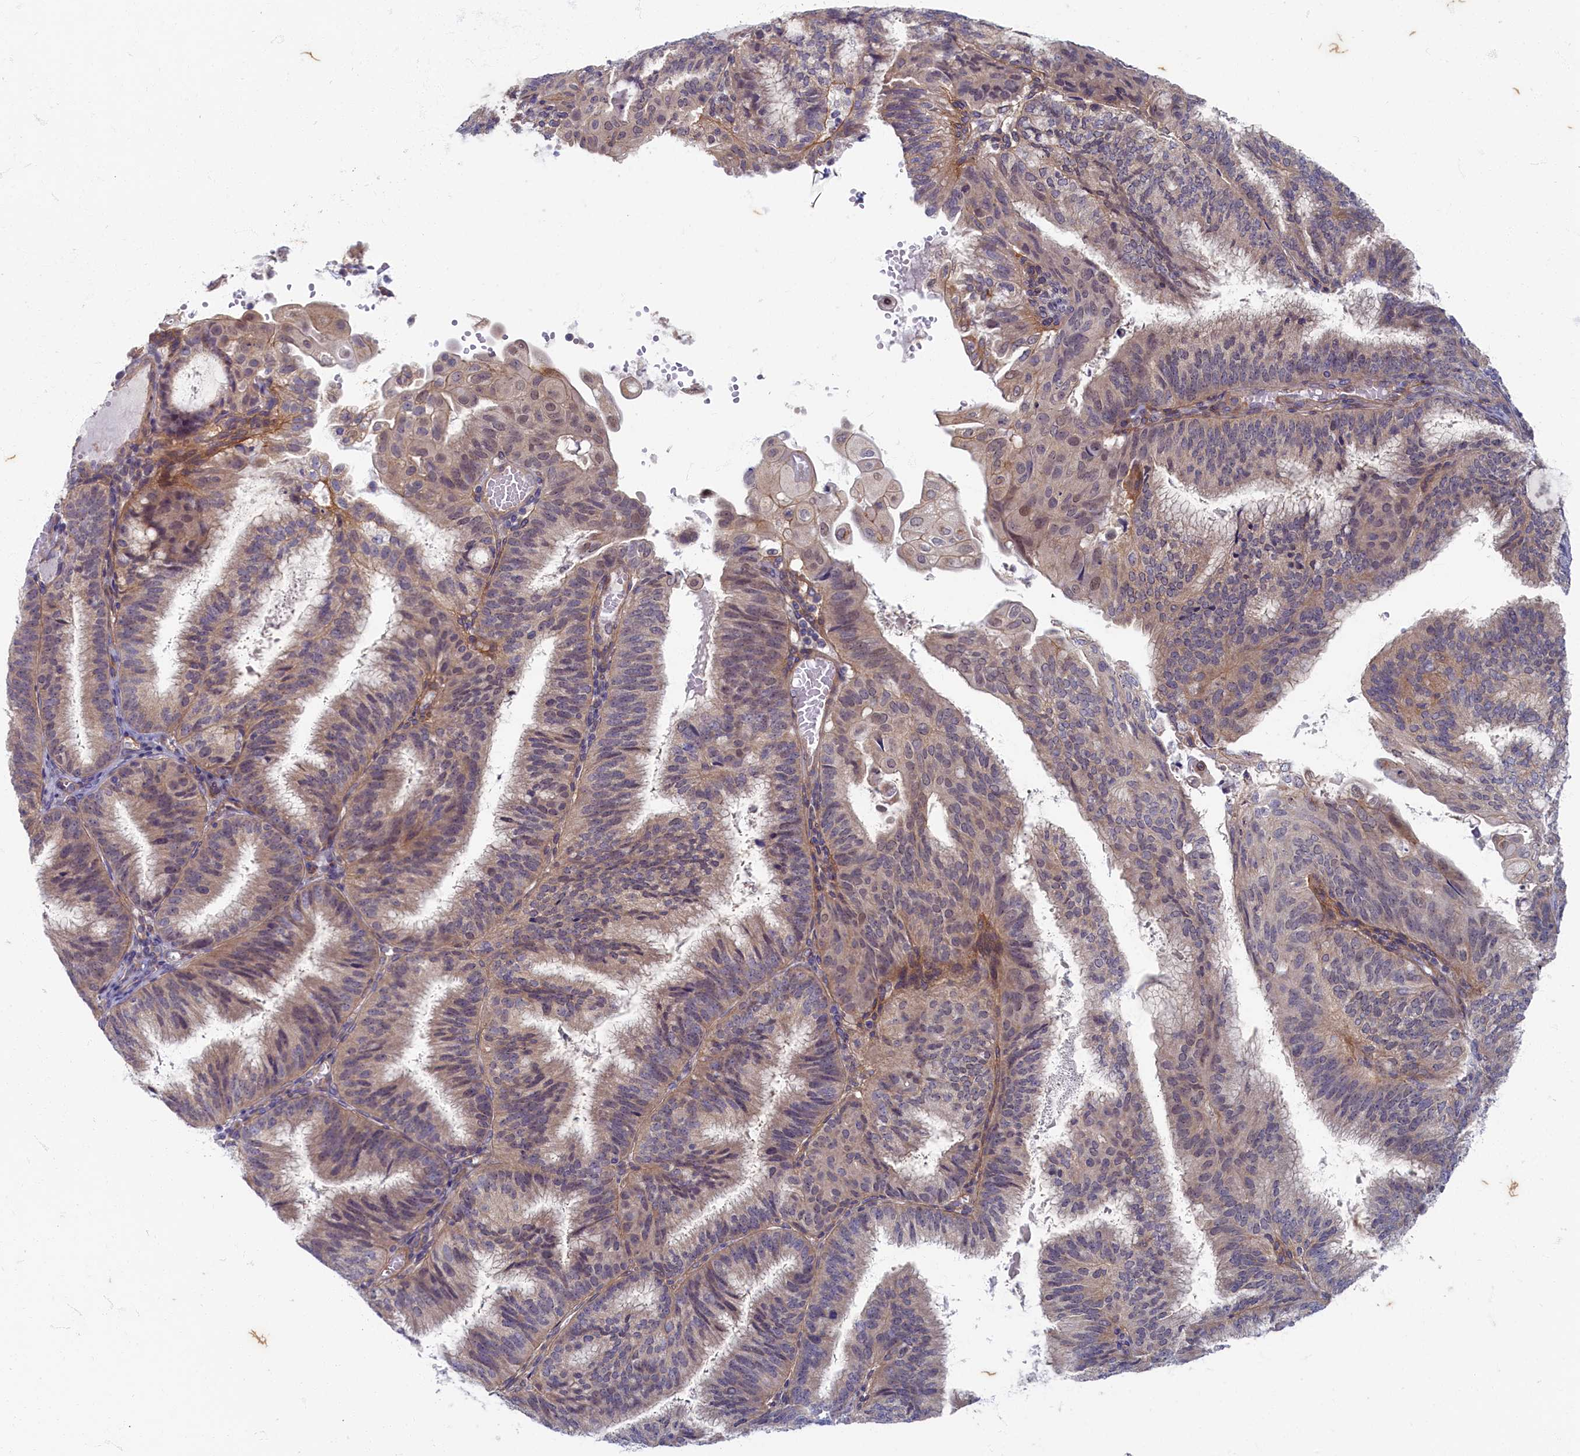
{"staining": {"intensity": "weak", "quantity": "<25%", "location": "cytoplasmic/membranous"}, "tissue": "endometrial cancer", "cell_type": "Tumor cells", "image_type": "cancer", "snomed": [{"axis": "morphology", "description": "Adenocarcinoma, NOS"}, {"axis": "topography", "description": "Endometrium"}], "caption": "The immunohistochemistry histopathology image has no significant staining in tumor cells of endometrial cancer tissue.", "gene": "WDR59", "patient": {"sex": "female", "age": 49}}